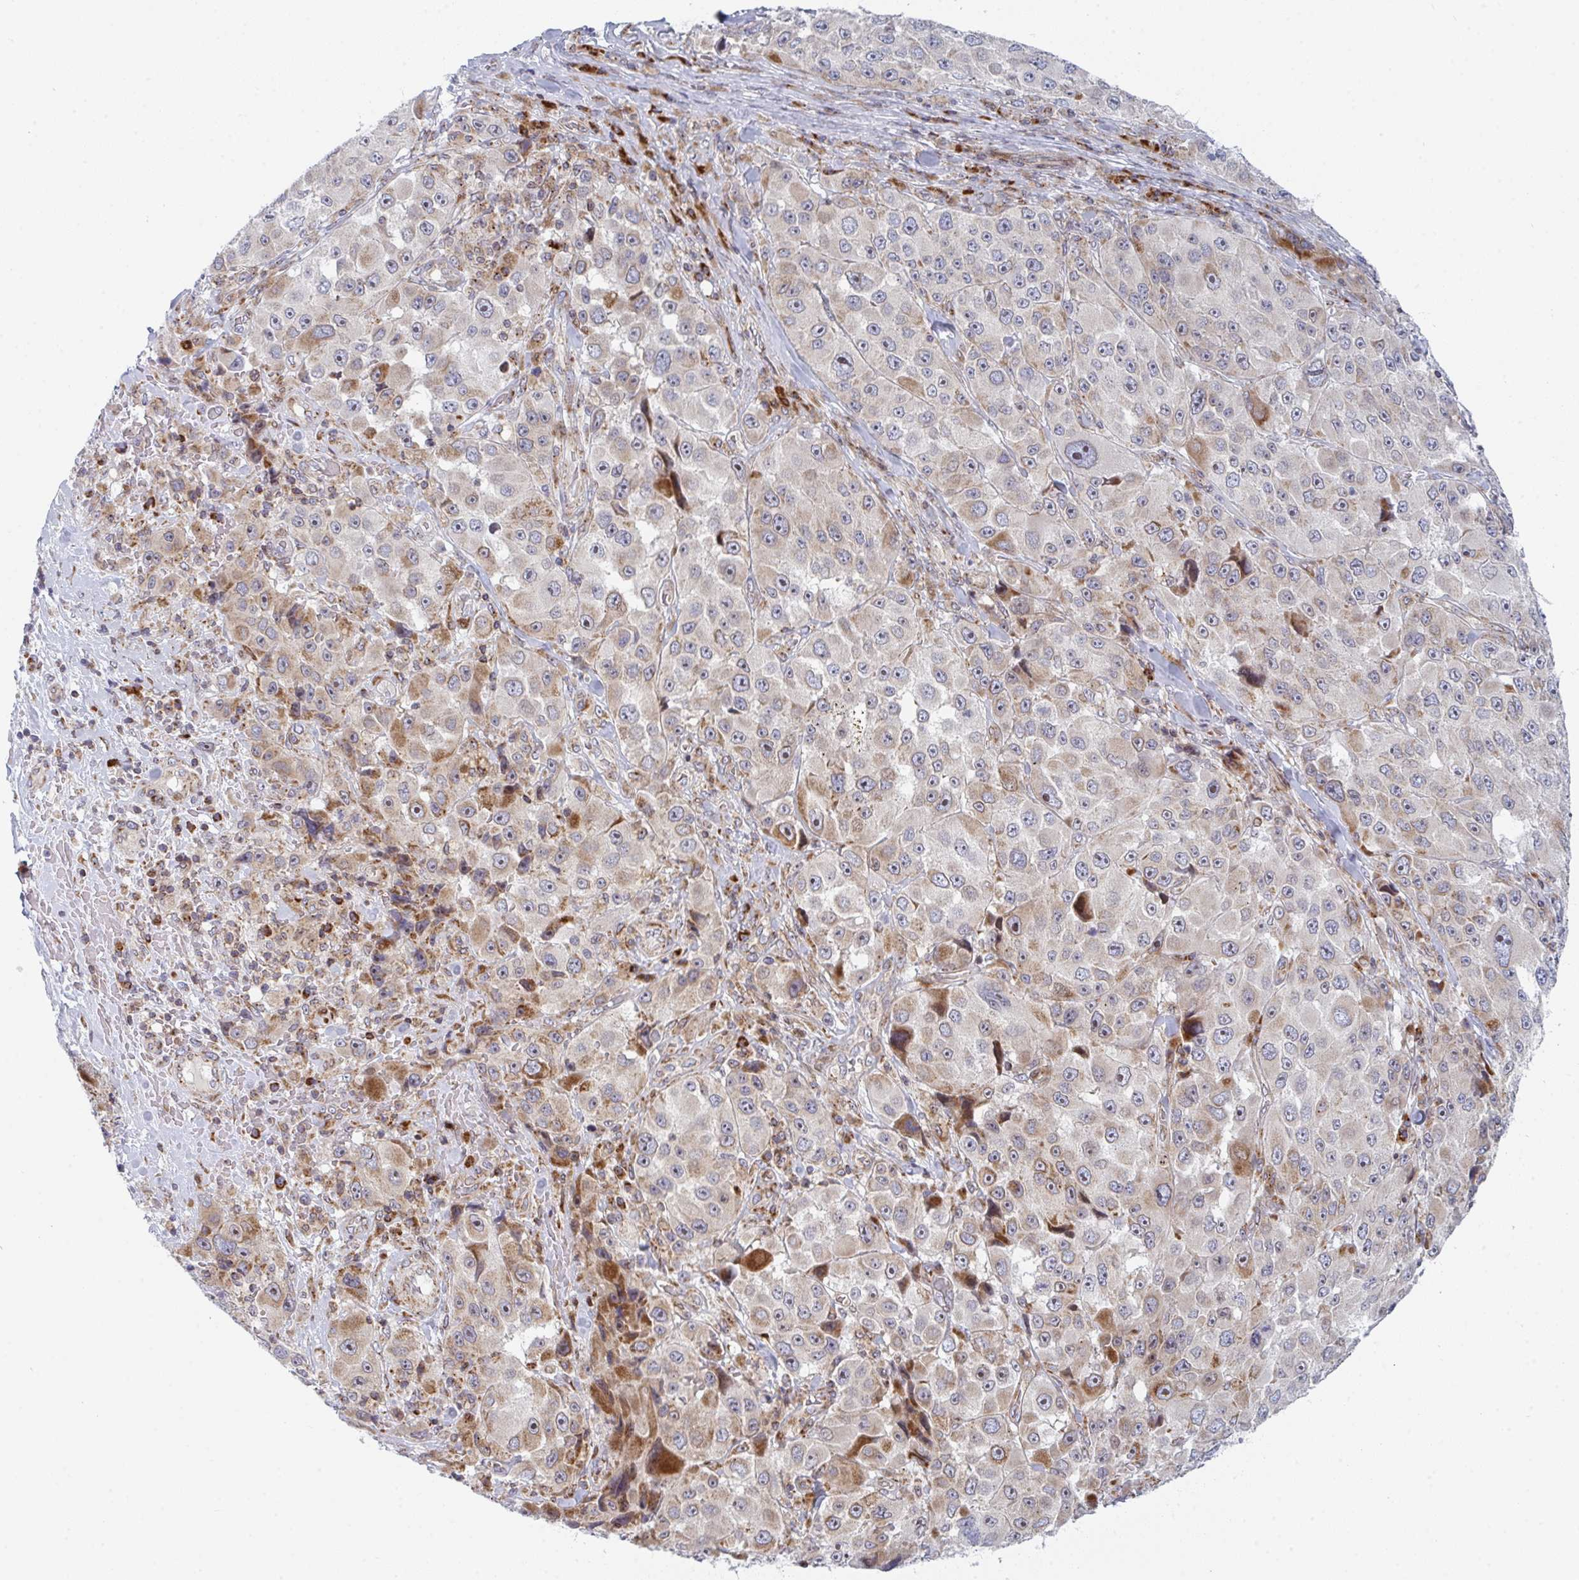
{"staining": {"intensity": "moderate", "quantity": "<25%", "location": "cytoplasmic/membranous"}, "tissue": "melanoma", "cell_type": "Tumor cells", "image_type": "cancer", "snomed": [{"axis": "morphology", "description": "Malignant melanoma, Metastatic site"}, {"axis": "topography", "description": "Lymph node"}], "caption": "Tumor cells demonstrate low levels of moderate cytoplasmic/membranous expression in about <25% of cells in malignant melanoma (metastatic site).", "gene": "PRKCH", "patient": {"sex": "male", "age": 62}}